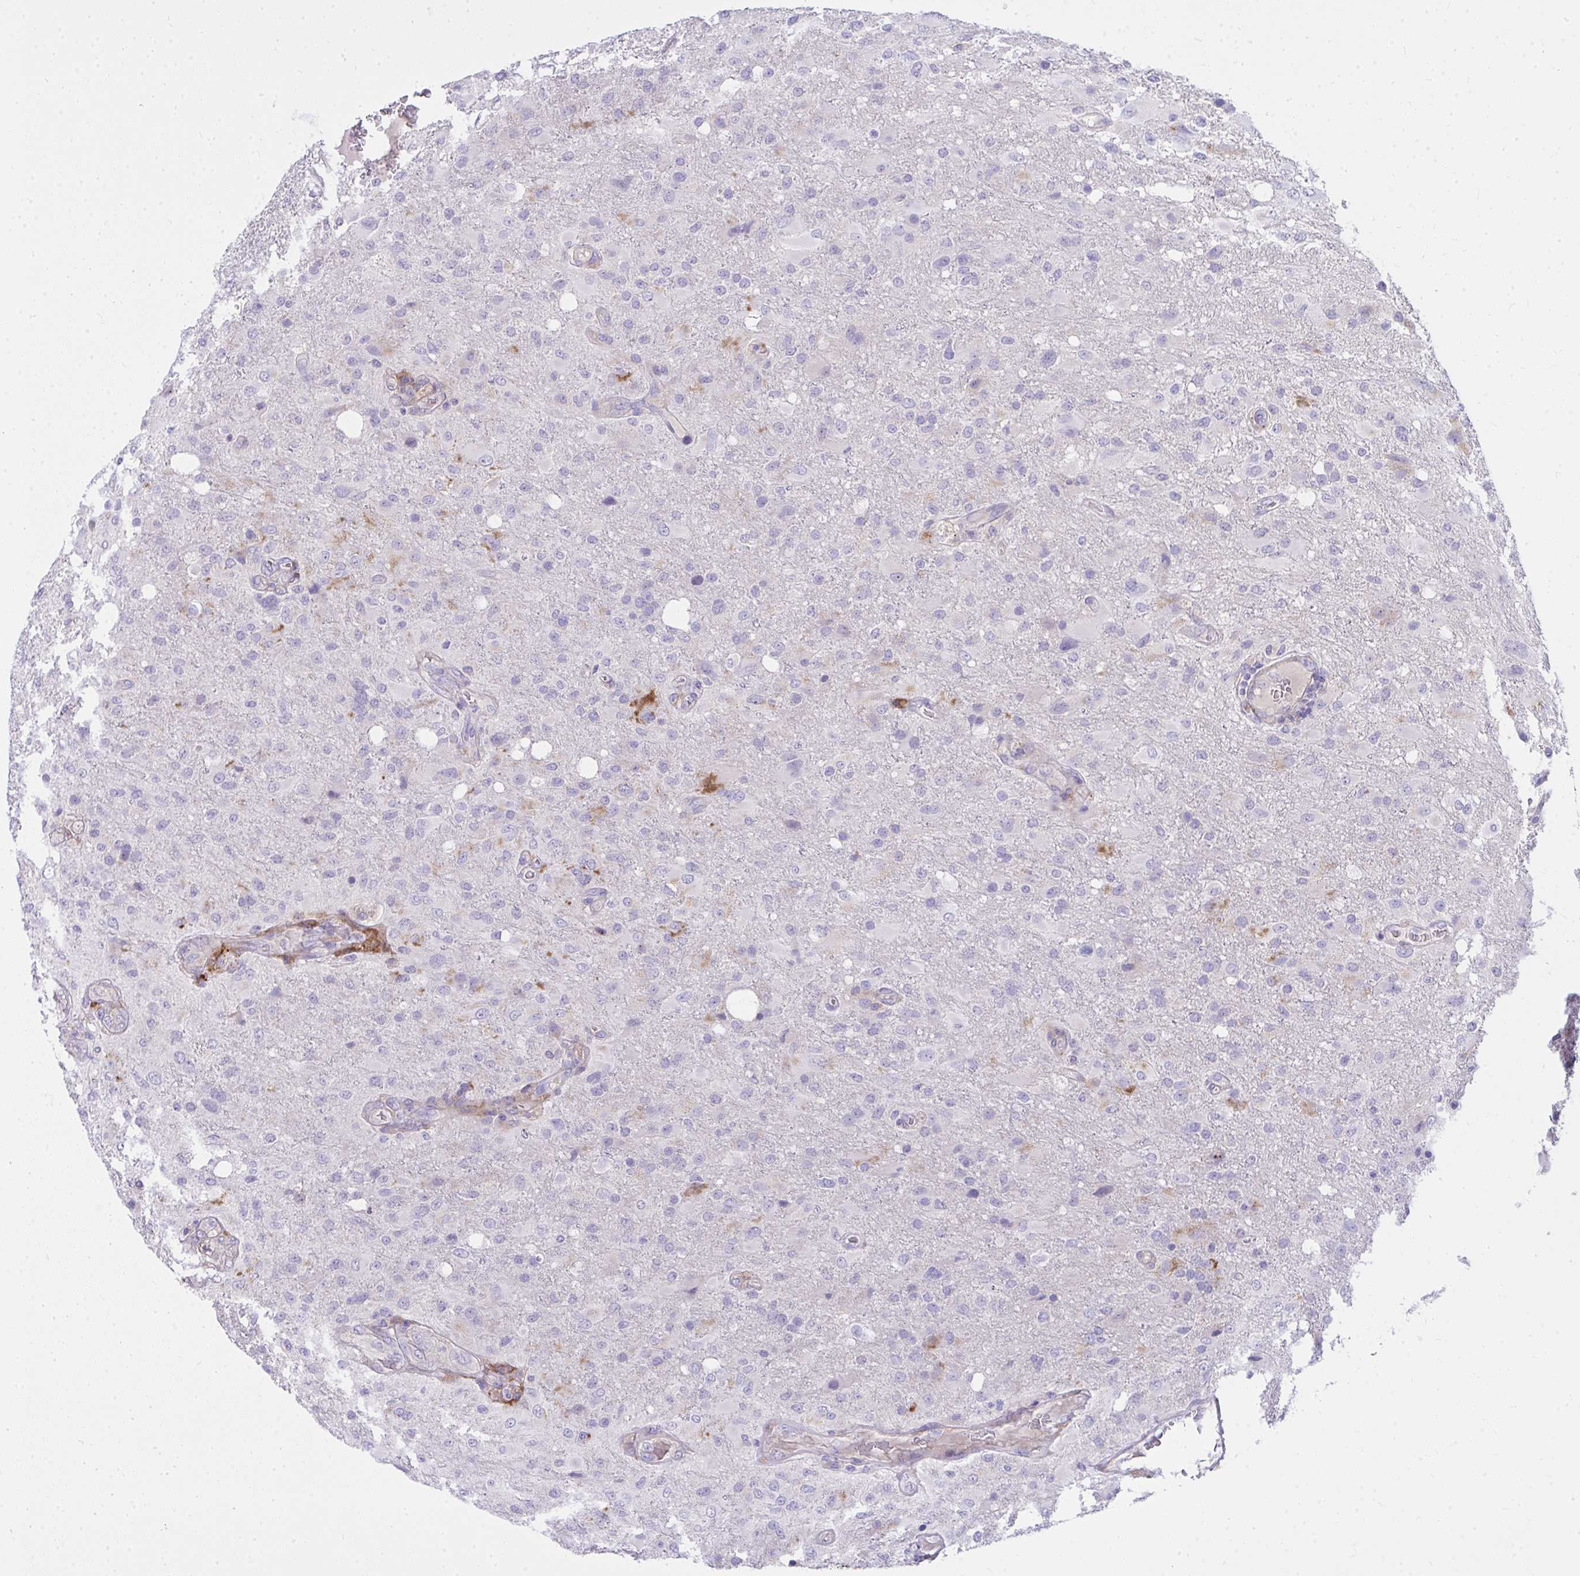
{"staining": {"intensity": "negative", "quantity": "none", "location": "none"}, "tissue": "glioma", "cell_type": "Tumor cells", "image_type": "cancer", "snomed": [{"axis": "morphology", "description": "Glioma, malignant, High grade"}, {"axis": "topography", "description": "Brain"}], "caption": "Tumor cells show no significant expression in malignant glioma (high-grade).", "gene": "LRRC36", "patient": {"sex": "male", "age": 53}}